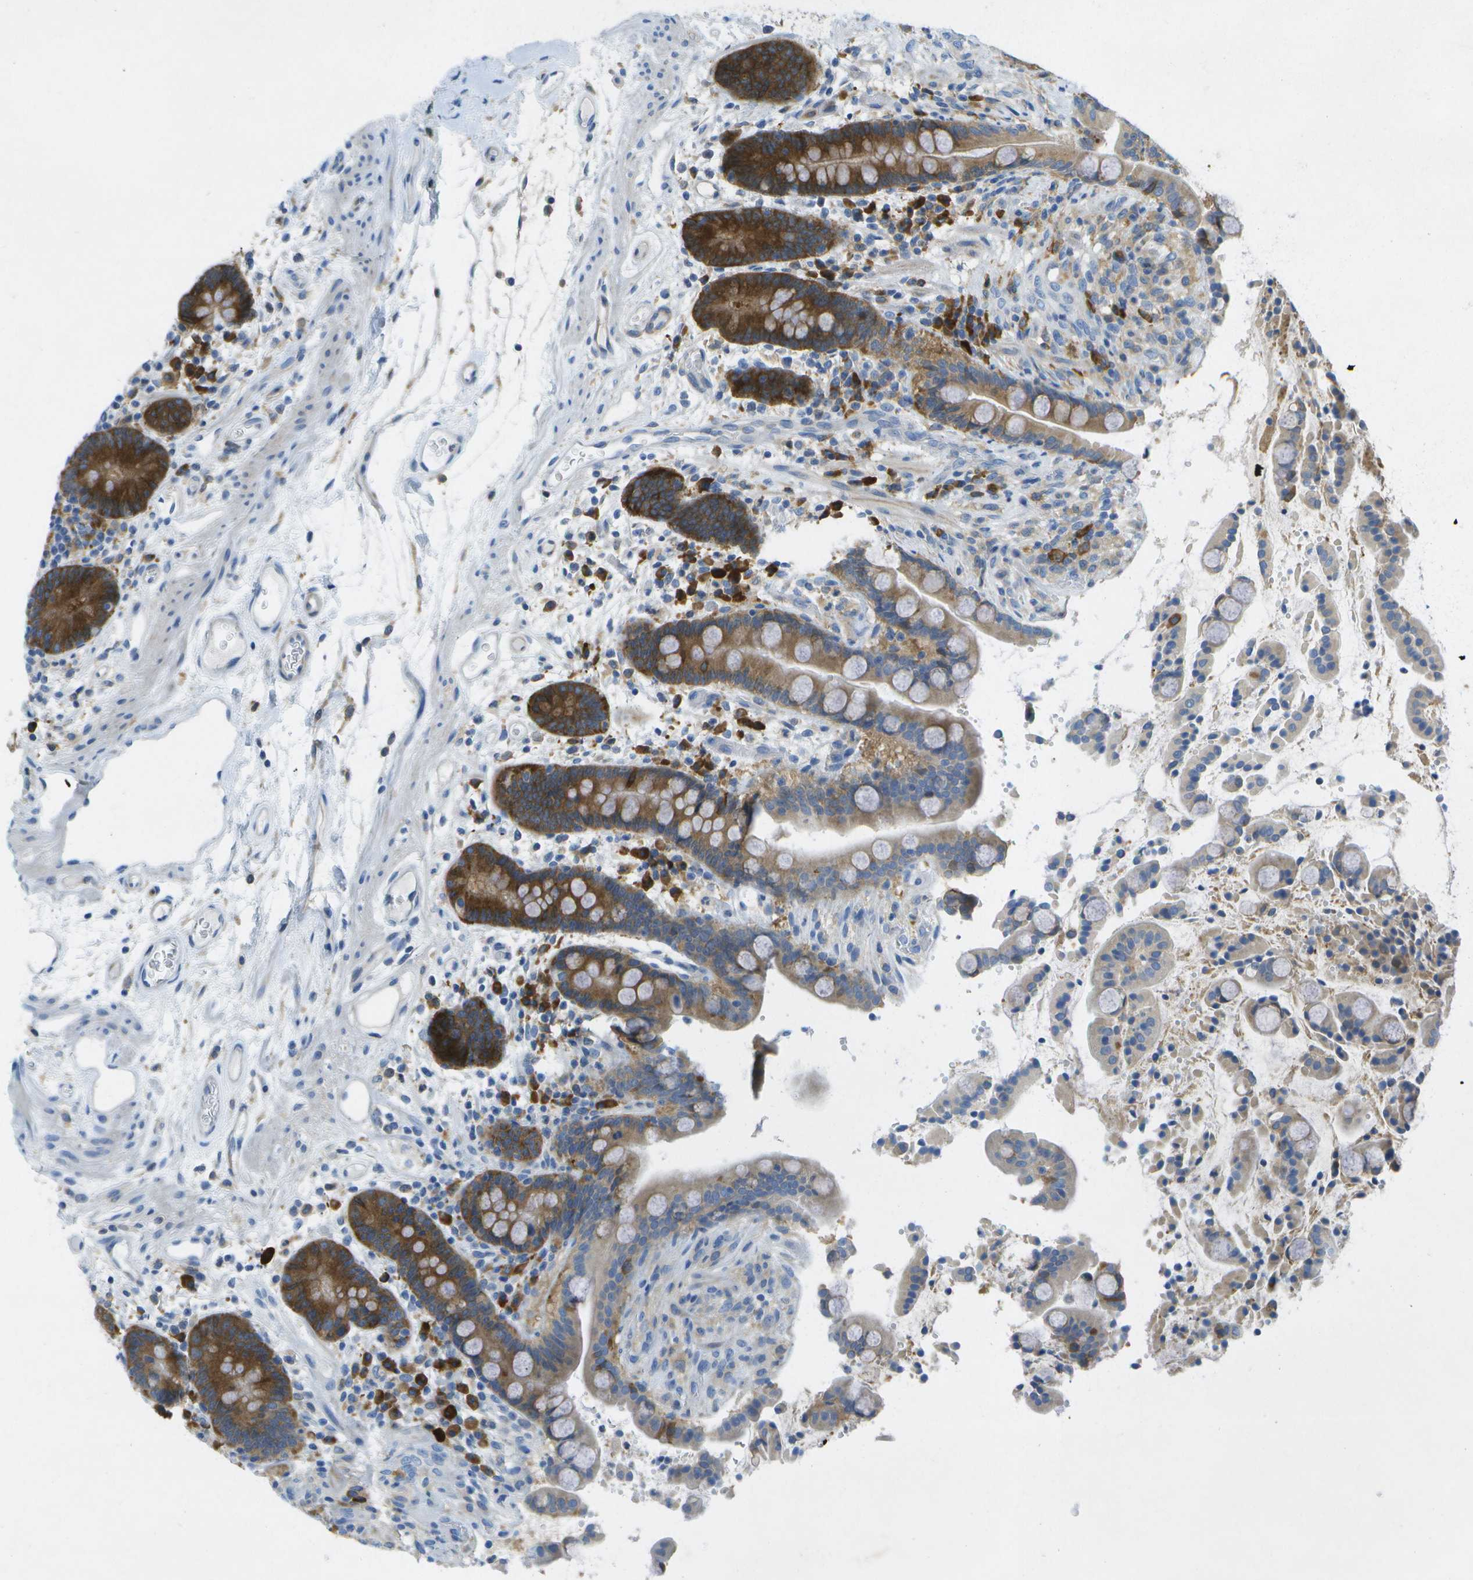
{"staining": {"intensity": "weak", "quantity": ">75%", "location": "cytoplasmic/membranous"}, "tissue": "colon", "cell_type": "Endothelial cells", "image_type": "normal", "snomed": [{"axis": "morphology", "description": "Normal tissue, NOS"}, {"axis": "topography", "description": "Colon"}], "caption": "This image displays immunohistochemistry (IHC) staining of unremarkable colon, with low weak cytoplasmic/membranous positivity in approximately >75% of endothelial cells.", "gene": "WNK2", "patient": {"sex": "male", "age": 73}}